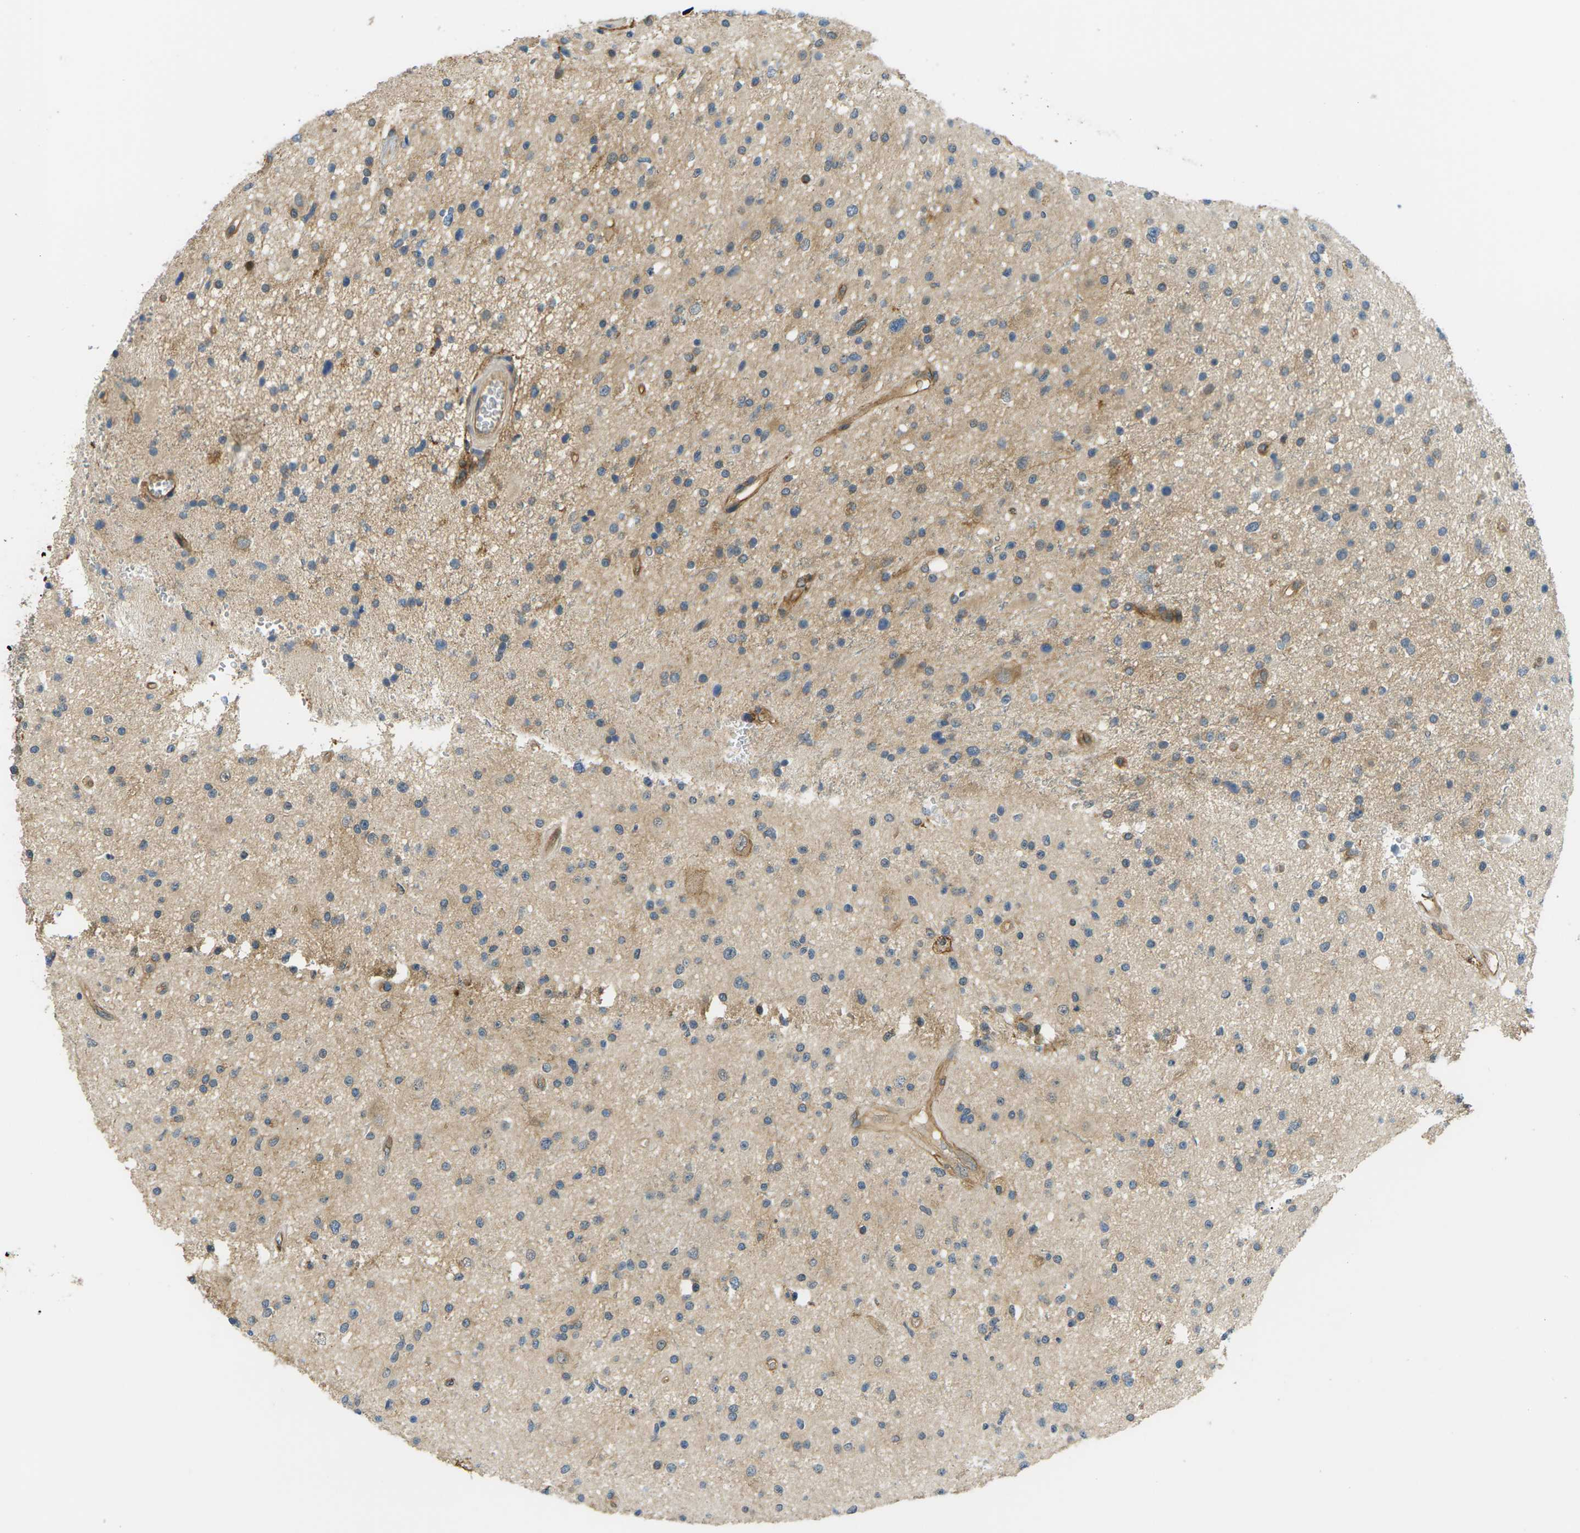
{"staining": {"intensity": "weak", "quantity": "25%-75%", "location": "cytoplasmic/membranous"}, "tissue": "glioma", "cell_type": "Tumor cells", "image_type": "cancer", "snomed": [{"axis": "morphology", "description": "Glioma, malignant, High grade"}, {"axis": "topography", "description": "Brain"}], "caption": "Malignant high-grade glioma stained with DAB (3,3'-diaminobenzidine) IHC reveals low levels of weak cytoplasmic/membranous expression in about 25%-75% of tumor cells.", "gene": "DDHD2", "patient": {"sex": "male", "age": 33}}